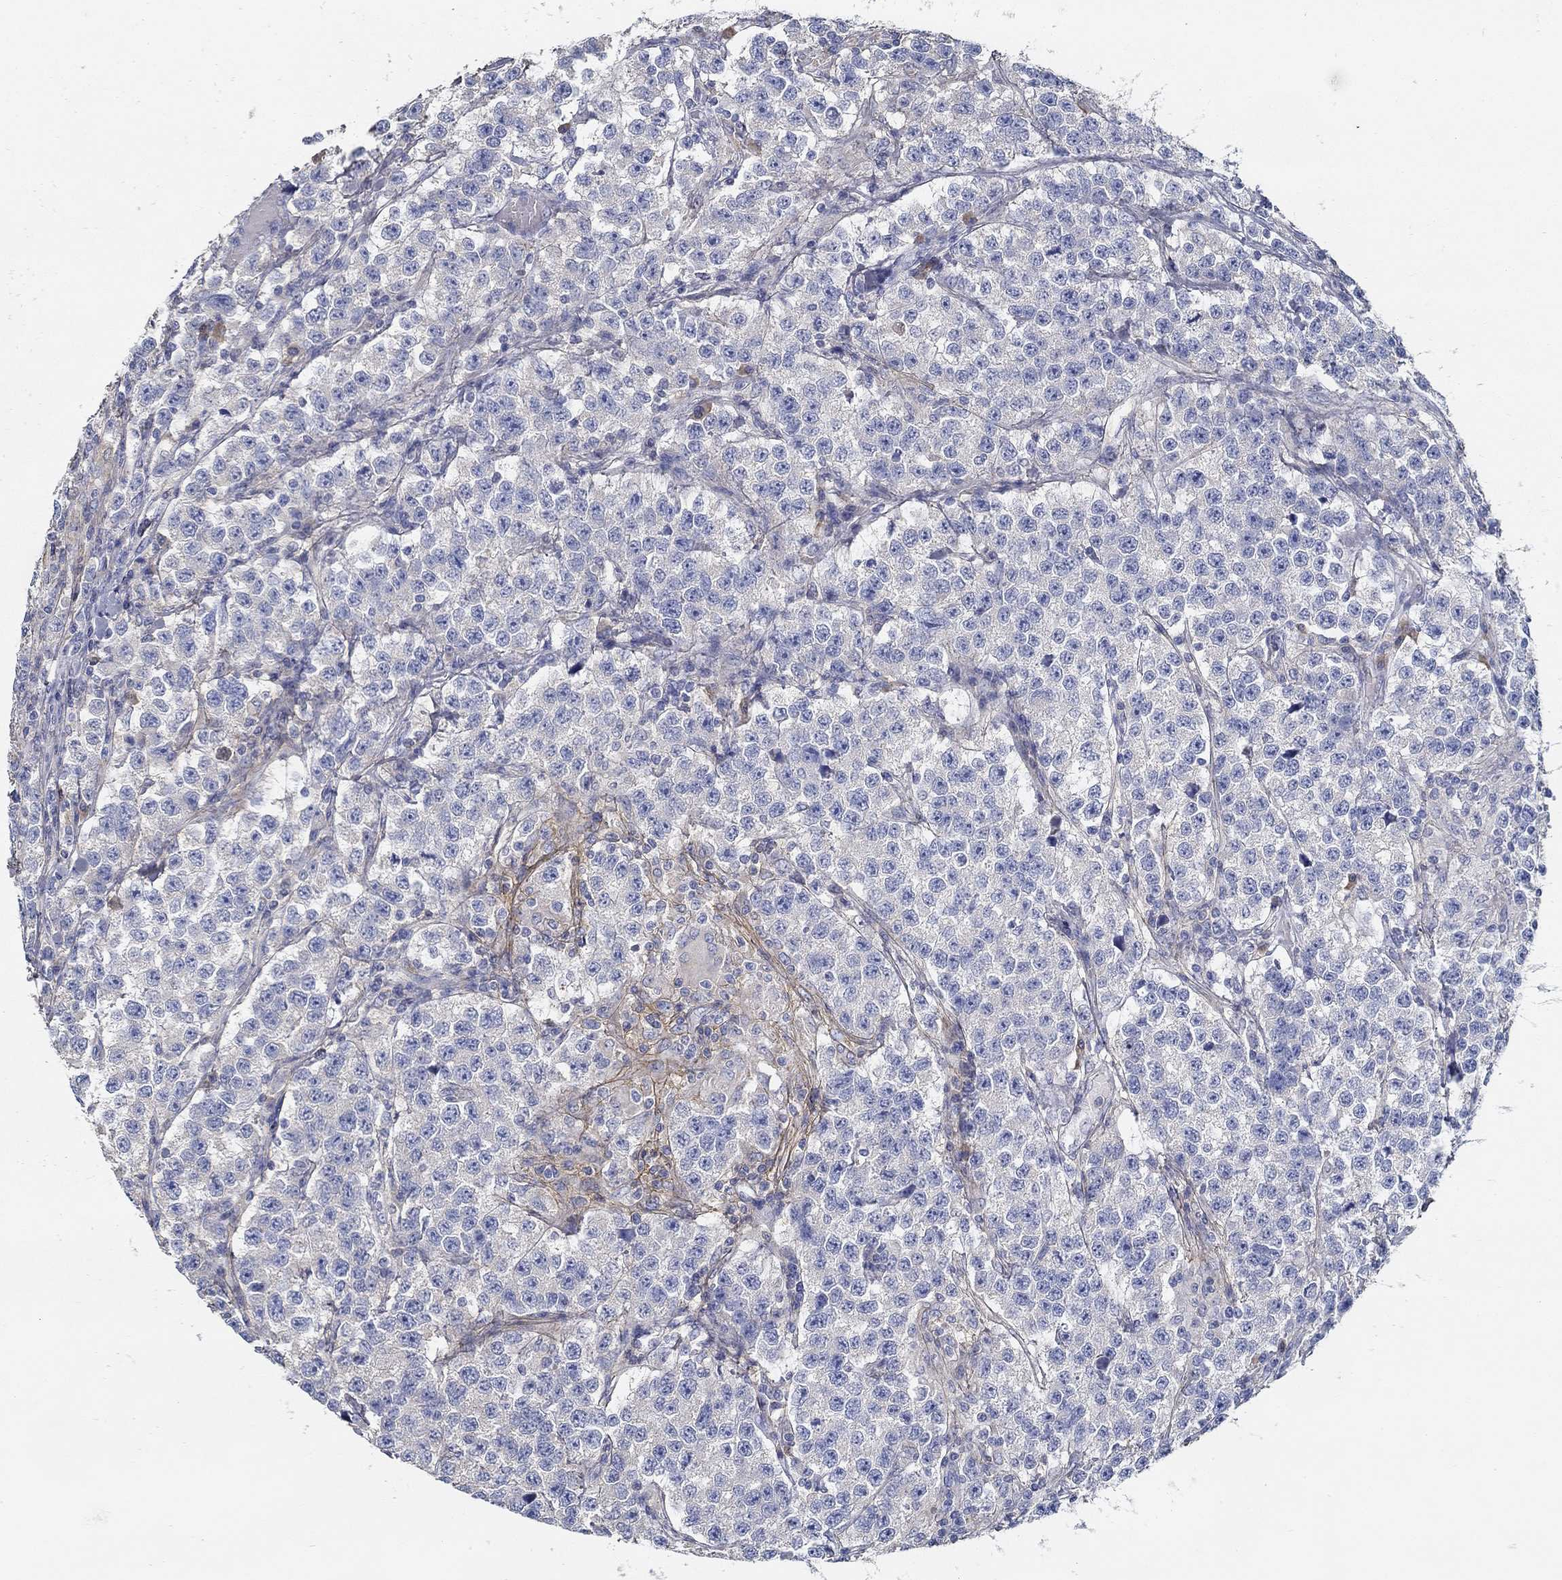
{"staining": {"intensity": "moderate", "quantity": "<25%", "location": "cytoplasmic/membranous"}, "tissue": "testis cancer", "cell_type": "Tumor cells", "image_type": "cancer", "snomed": [{"axis": "morphology", "description": "Seminoma, NOS"}, {"axis": "topography", "description": "Testis"}], "caption": "Protein staining by immunohistochemistry (IHC) reveals moderate cytoplasmic/membranous staining in approximately <25% of tumor cells in testis seminoma. (Brightfield microscopy of DAB IHC at high magnification).", "gene": "TGFBI", "patient": {"sex": "male", "age": 59}}